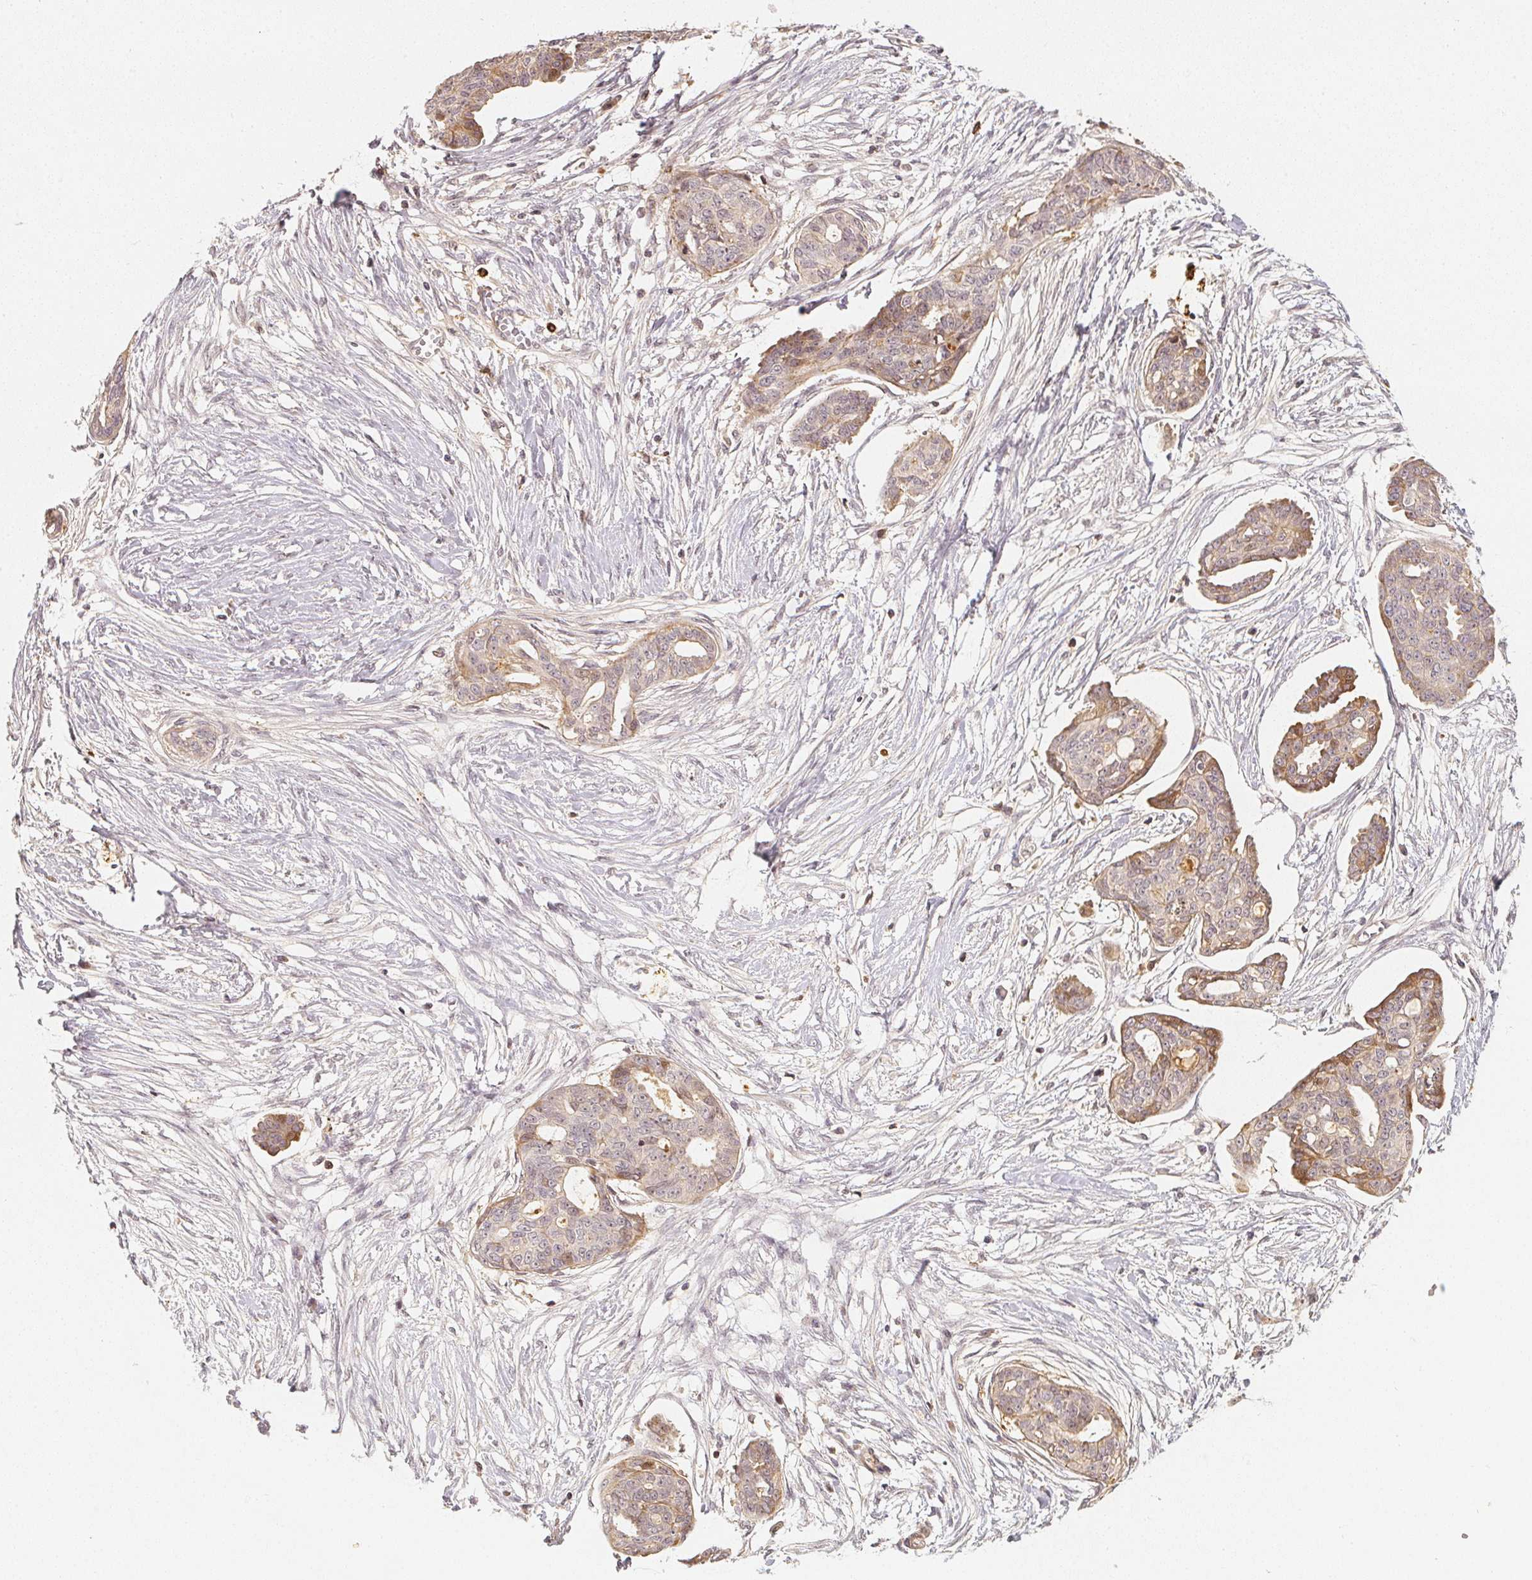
{"staining": {"intensity": "negative", "quantity": "none", "location": "none"}, "tissue": "ovarian cancer", "cell_type": "Tumor cells", "image_type": "cancer", "snomed": [{"axis": "morphology", "description": "Cystadenocarcinoma, serous, NOS"}, {"axis": "topography", "description": "Ovary"}], "caption": "This photomicrograph is of ovarian cancer stained with IHC to label a protein in brown with the nuclei are counter-stained blue. There is no expression in tumor cells.", "gene": "SERPINE1", "patient": {"sex": "female", "age": 71}}